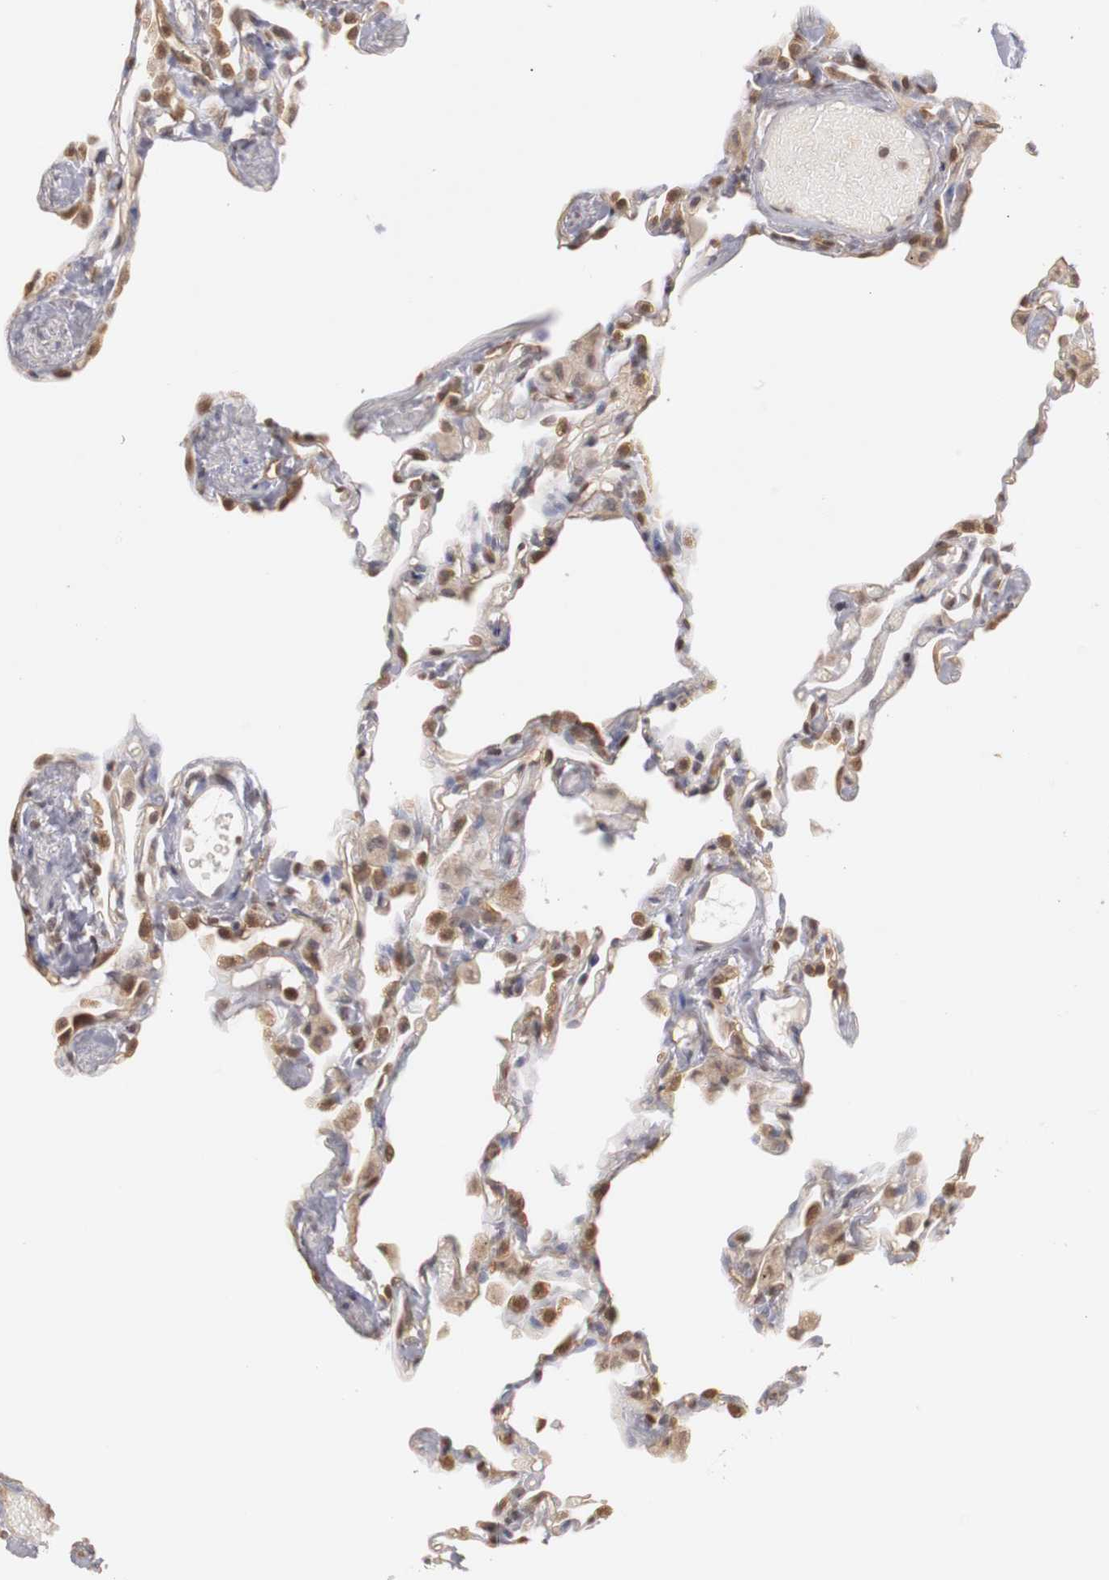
{"staining": {"intensity": "moderate", "quantity": "25%-75%", "location": "cytoplasmic/membranous,nuclear"}, "tissue": "lung", "cell_type": "Alveolar cells", "image_type": "normal", "snomed": [{"axis": "morphology", "description": "Normal tissue, NOS"}, {"axis": "topography", "description": "Lung"}], "caption": "A micrograph of human lung stained for a protein exhibits moderate cytoplasmic/membranous,nuclear brown staining in alveolar cells. (brown staining indicates protein expression, while blue staining denotes nuclei).", "gene": "PLEKHA1", "patient": {"sex": "female", "age": 49}}